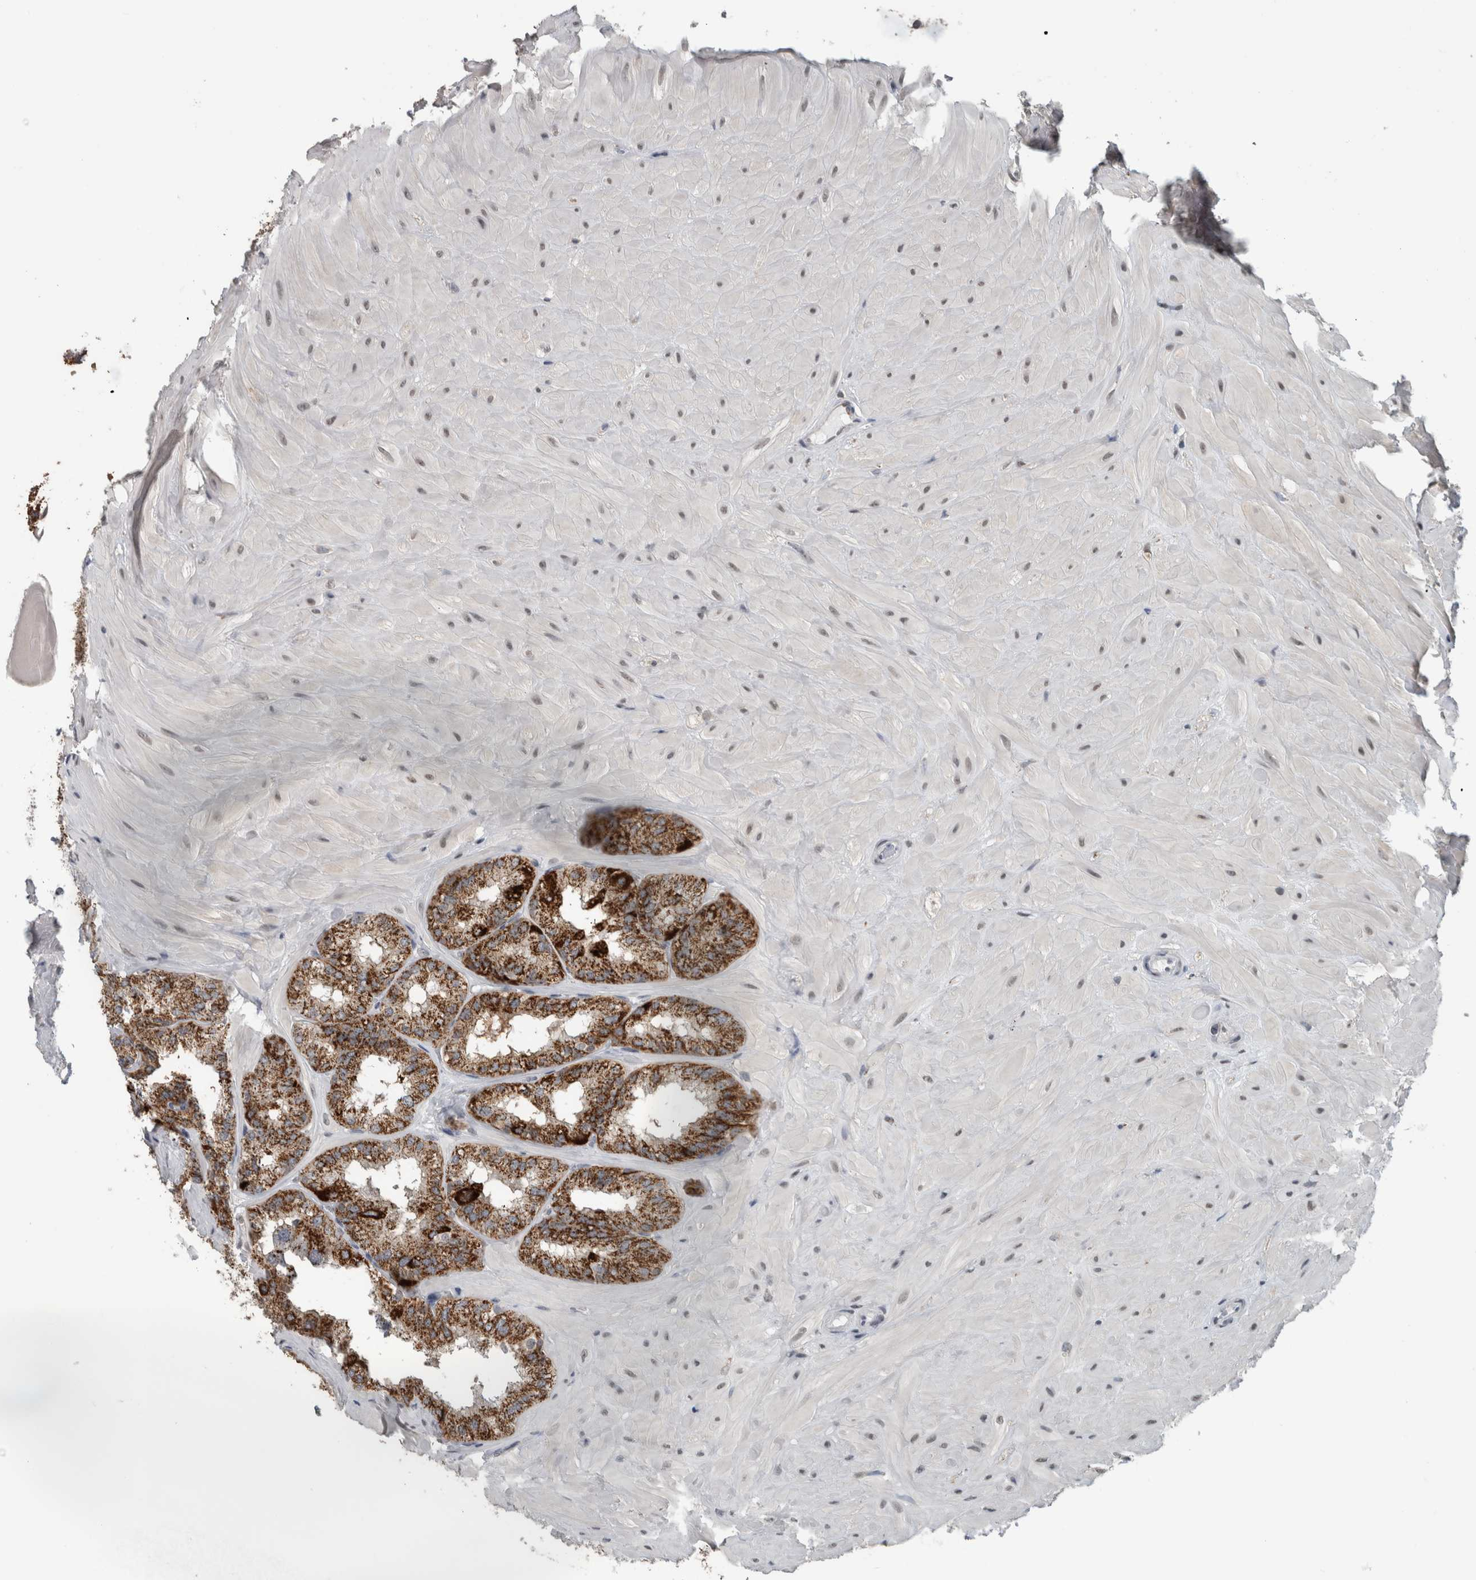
{"staining": {"intensity": "strong", "quantity": ">75%", "location": "cytoplasmic/membranous"}, "tissue": "seminal vesicle", "cell_type": "Glandular cells", "image_type": "normal", "snomed": [{"axis": "morphology", "description": "Normal tissue, NOS"}, {"axis": "topography", "description": "Prostate"}, {"axis": "topography", "description": "Seminal veicle"}], "caption": "The immunohistochemical stain shows strong cytoplasmic/membranous positivity in glandular cells of benign seminal vesicle.", "gene": "ACSF2", "patient": {"sex": "male", "age": 51}}